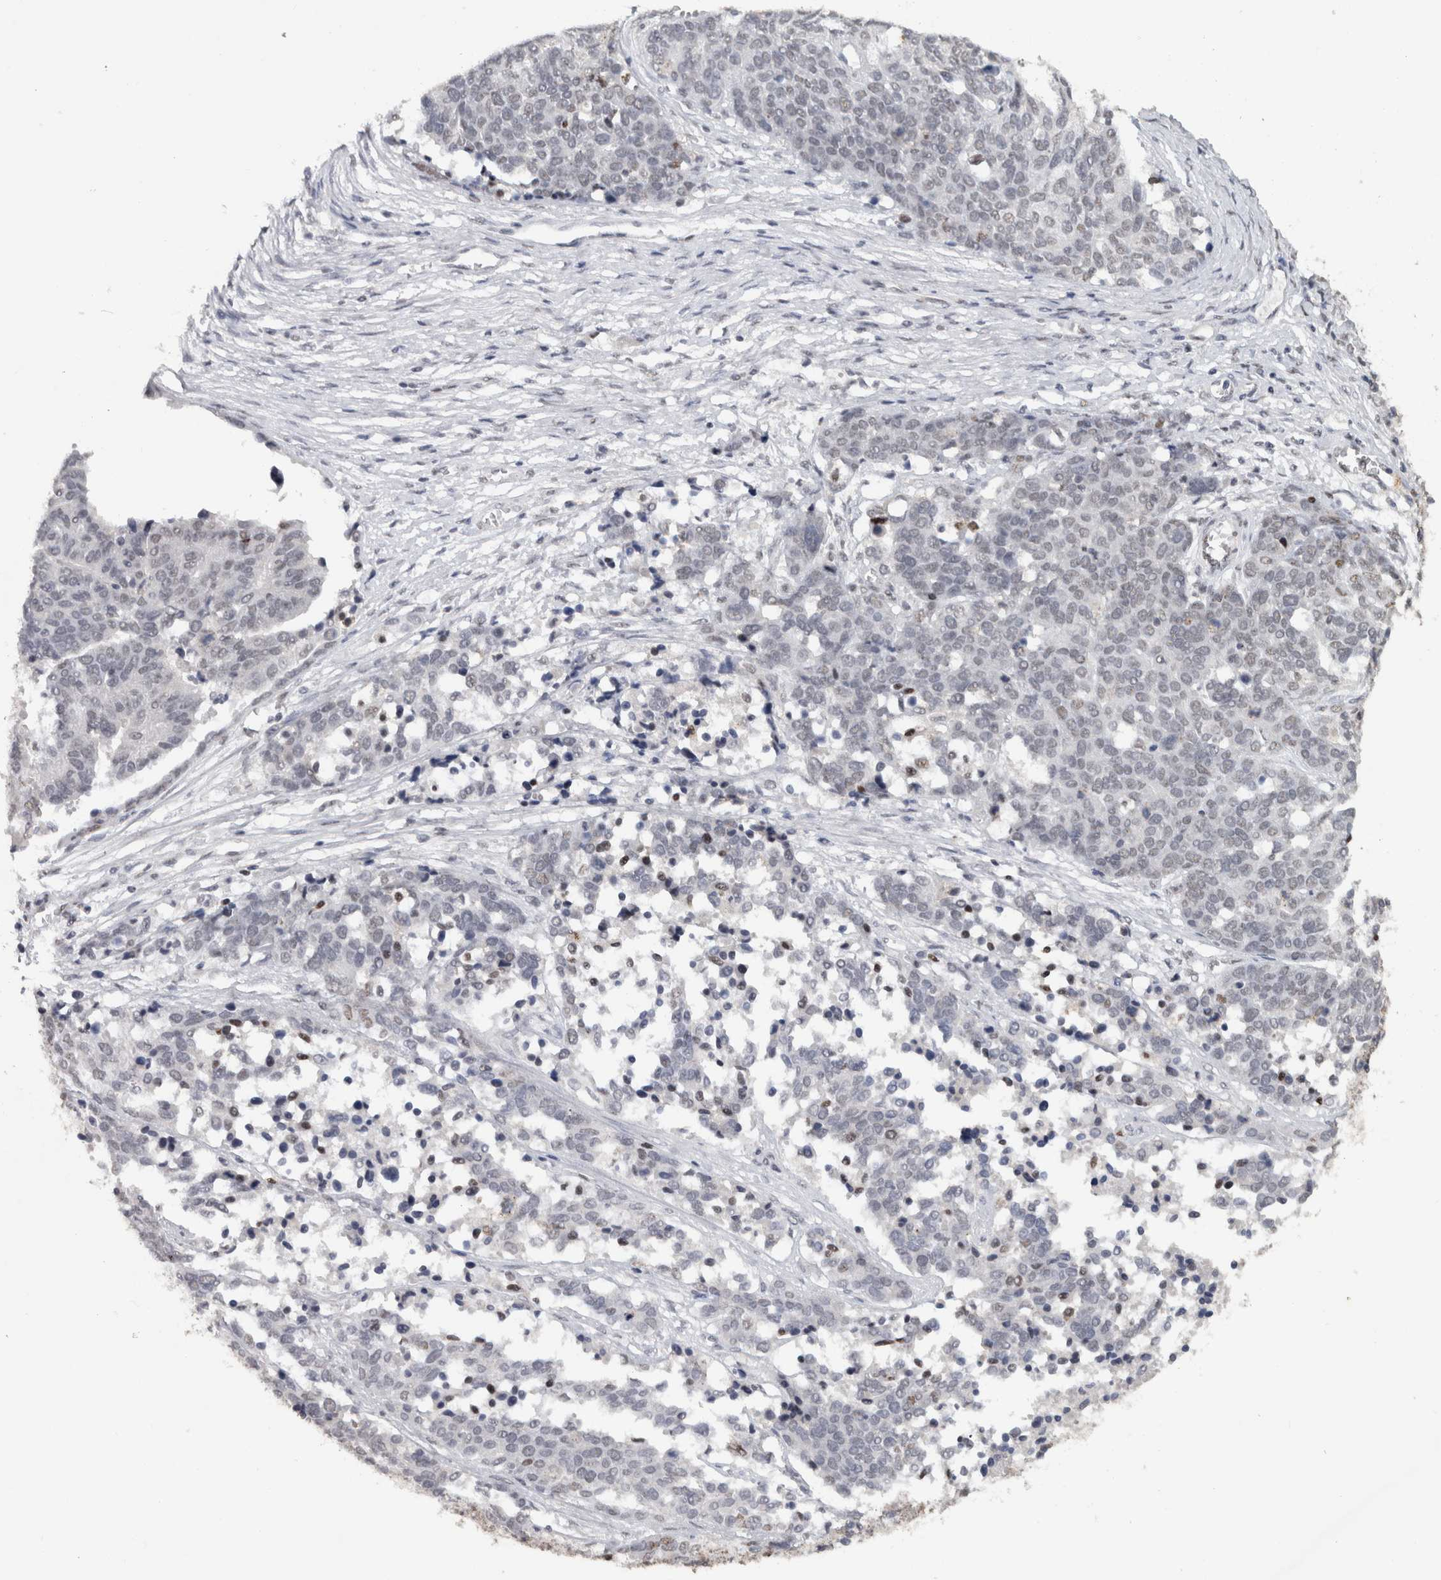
{"staining": {"intensity": "negative", "quantity": "none", "location": "none"}, "tissue": "ovarian cancer", "cell_type": "Tumor cells", "image_type": "cancer", "snomed": [{"axis": "morphology", "description": "Cystadenocarcinoma, serous, NOS"}, {"axis": "topography", "description": "Ovary"}], "caption": "Ovarian cancer (serous cystadenocarcinoma) was stained to show a protein in brown. There is no significant positivity in tumor cells. The staining was performed using DAB (3,3'-diaminobenzidine) to visualize the protein expression in brown, while the nuclei were stained in blue with hematoxylin (Magnification: 20x).", "gene": "RPS6KA2", "patient": {"sex": "female", "age": 44}}